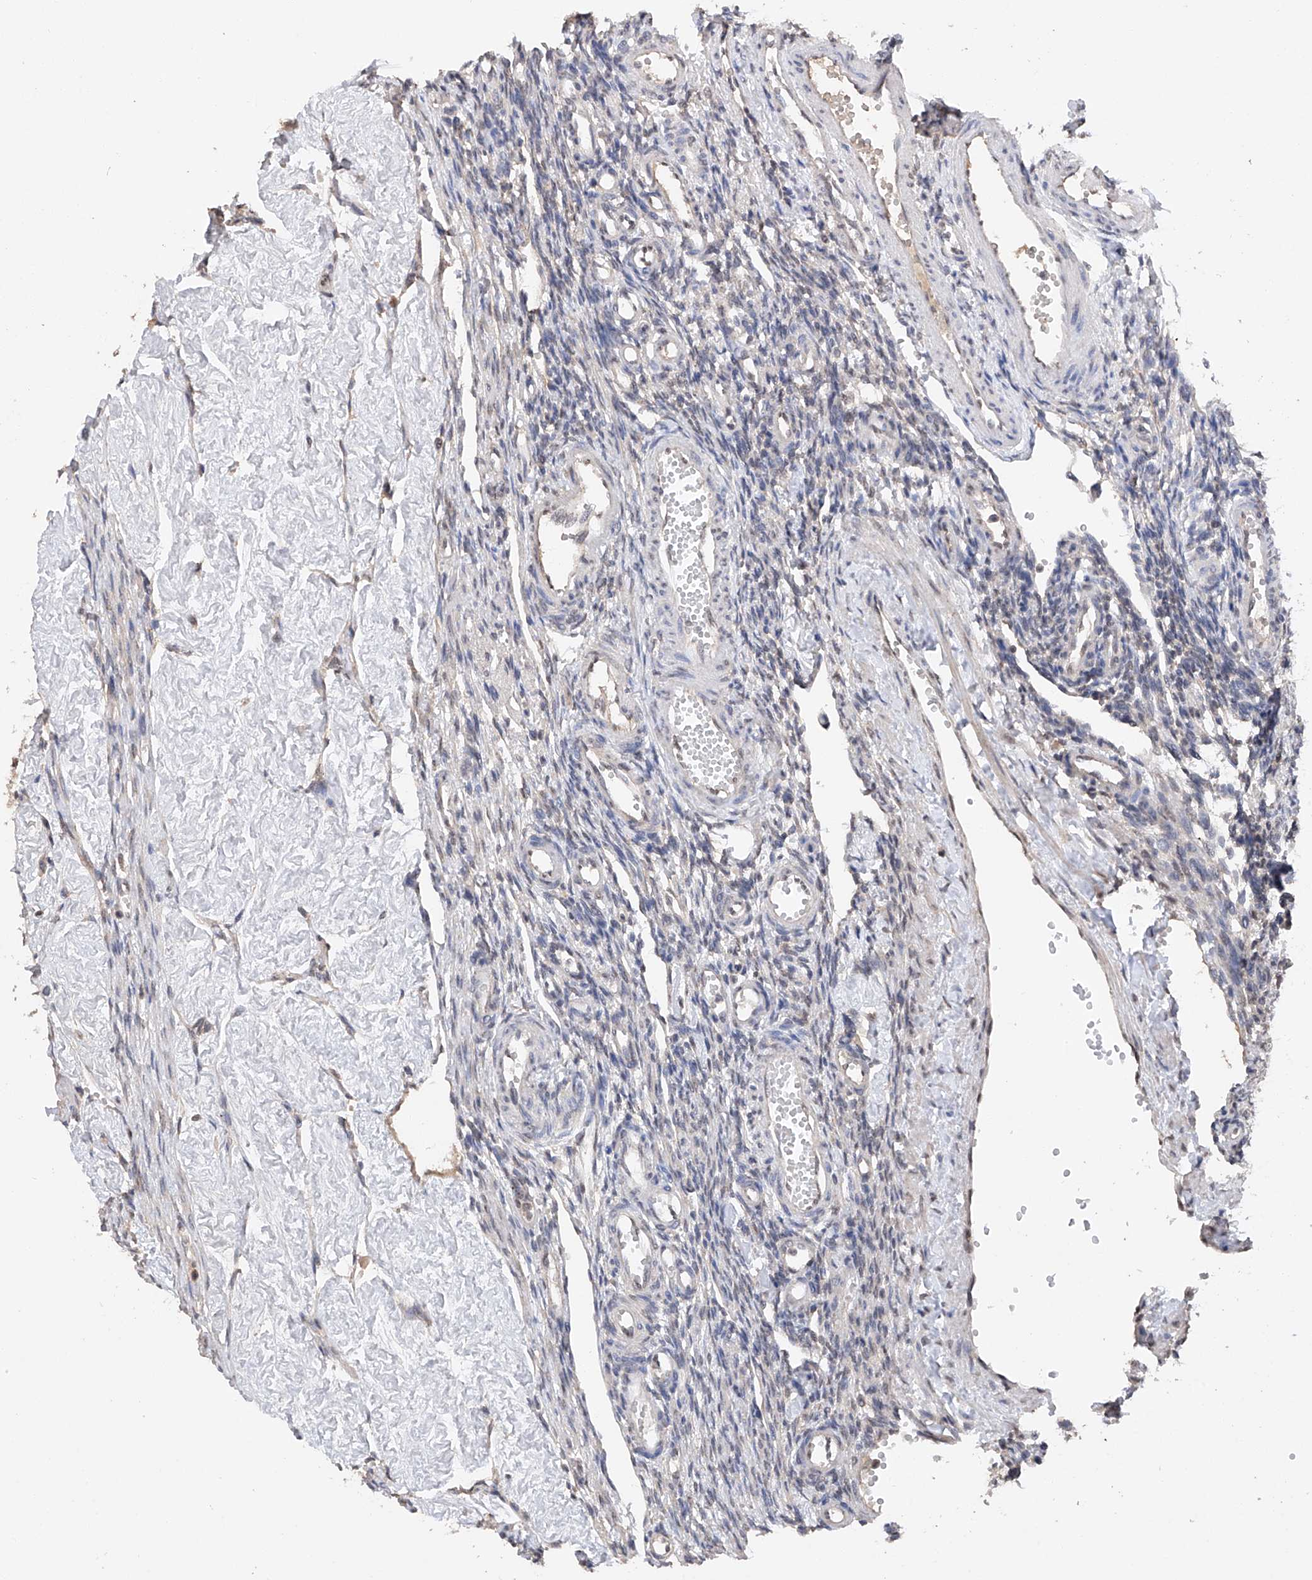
{"staining": {"intensity": "negative", "quantity": "none", "location": "none"}, "tissue": "ovary", "cell_type": "Follicle cells", "image_type": "normal", "snomed": [{"axis": "morphology", "description": "Normal tissue, NOS"}, {"axis": "morphology", "description": "Cyst, NOS"}, {"axis": "topography", "description": "Ovary"}], "caption": "High magnification brightfield microscopy of unremarkable ovary stained with DAB (brown) and counterstained with hematoxylin (blue): follicle cells show no significant expression.", "gene": "DMAP1", "patient": {"sex": "female", "age": 33}}